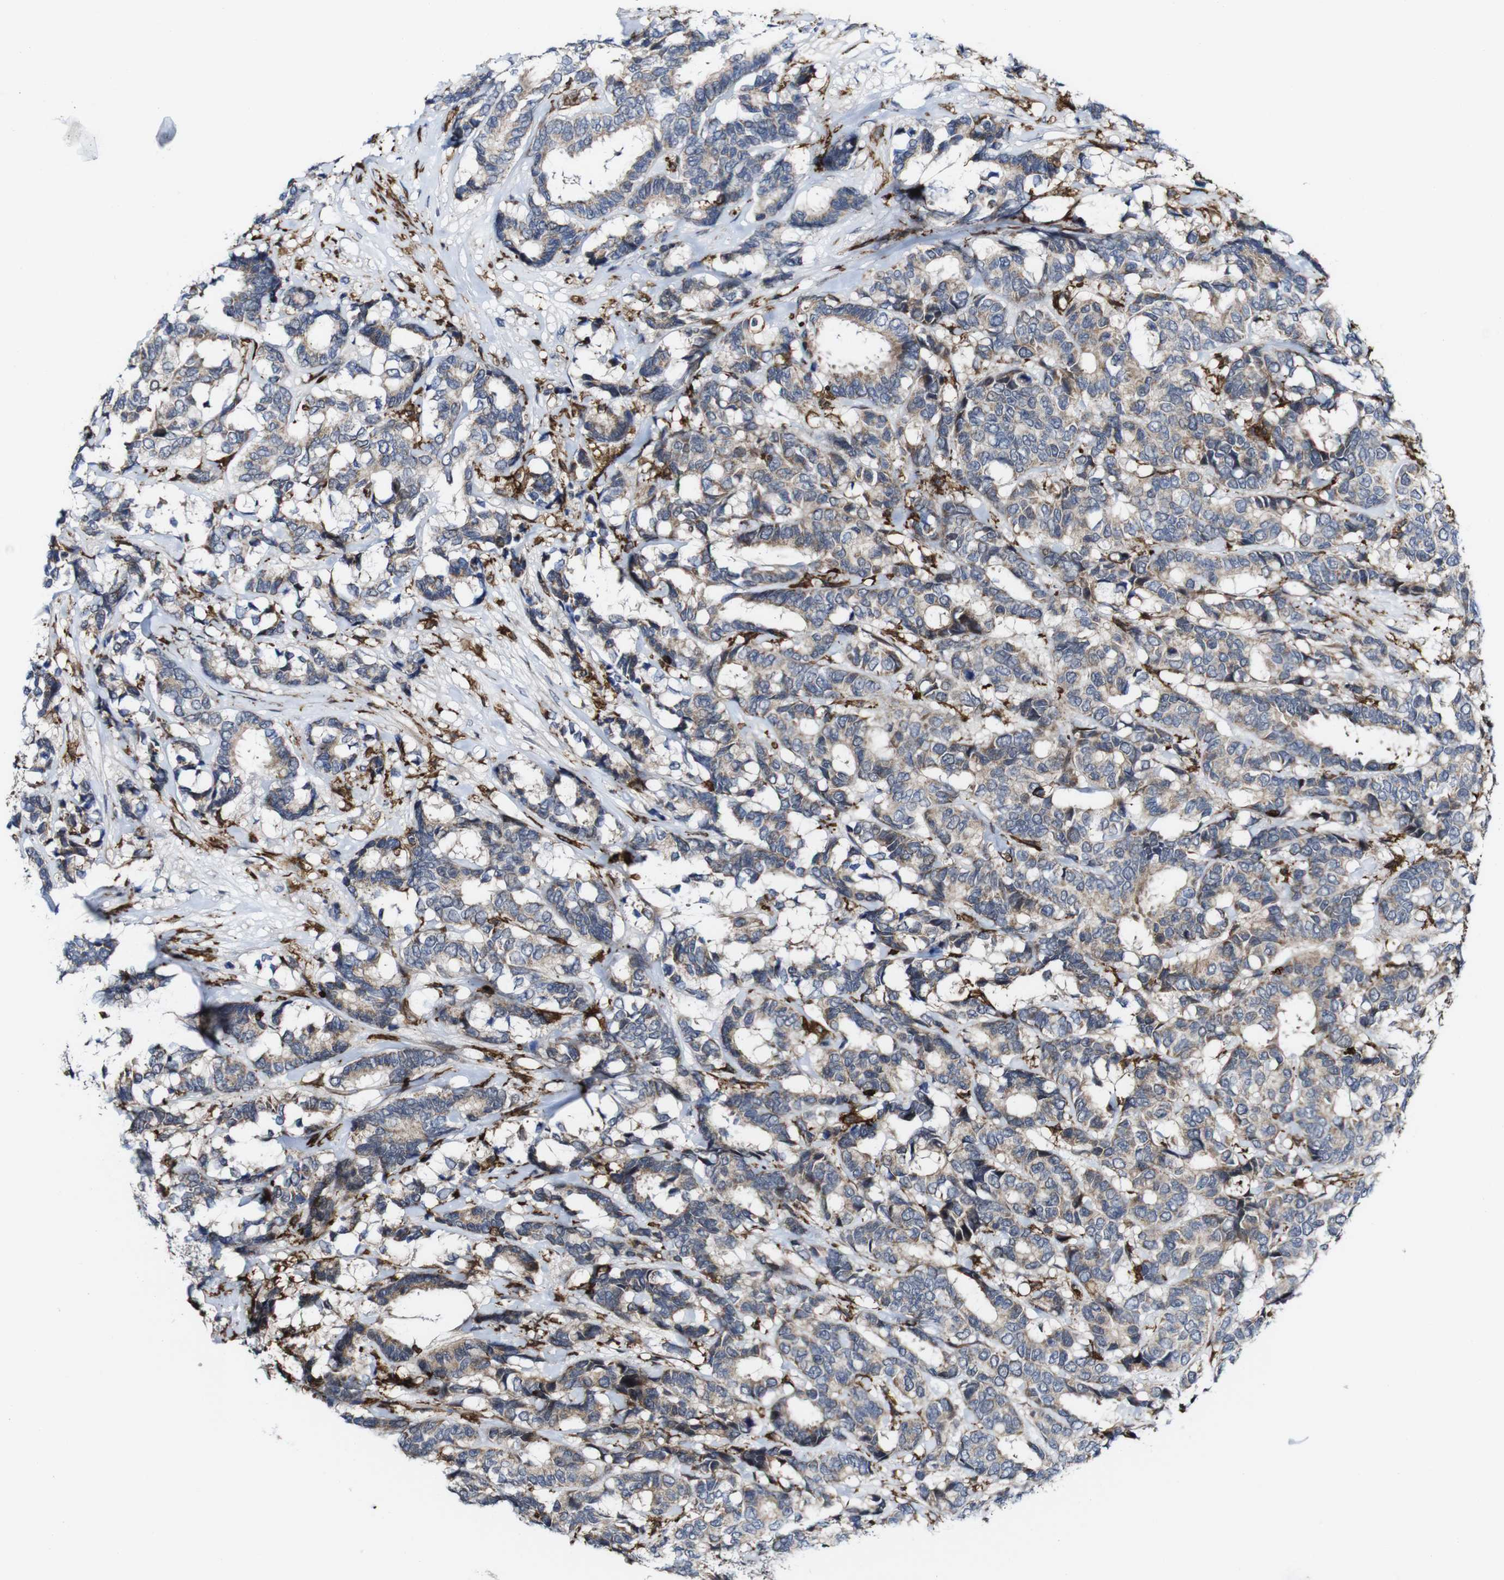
{"staining": {"intensity": "weak", "quantity": ">75%", "location": "cytoplasmic/membranous"}, "tissue": "breast cancer", "cell_type": "Tumor cells", "image_type": "cancer", "snomed": [{"axis": "morphology", "description": "Duct carcinoma"}, {"axis": "topography", "description": "Breast"}], "caption": "Immunohistochemistry (IHC) (DAB (3,3'-diaminobenzidine)) staining of human breast cancer (intraductal carcinoma) exhibits weak cytoplasmic/membranous protein expression in approximately >75% of tumor cells.", "gene": "JAK2", "patient": {"sex": "female", "age": 87}}